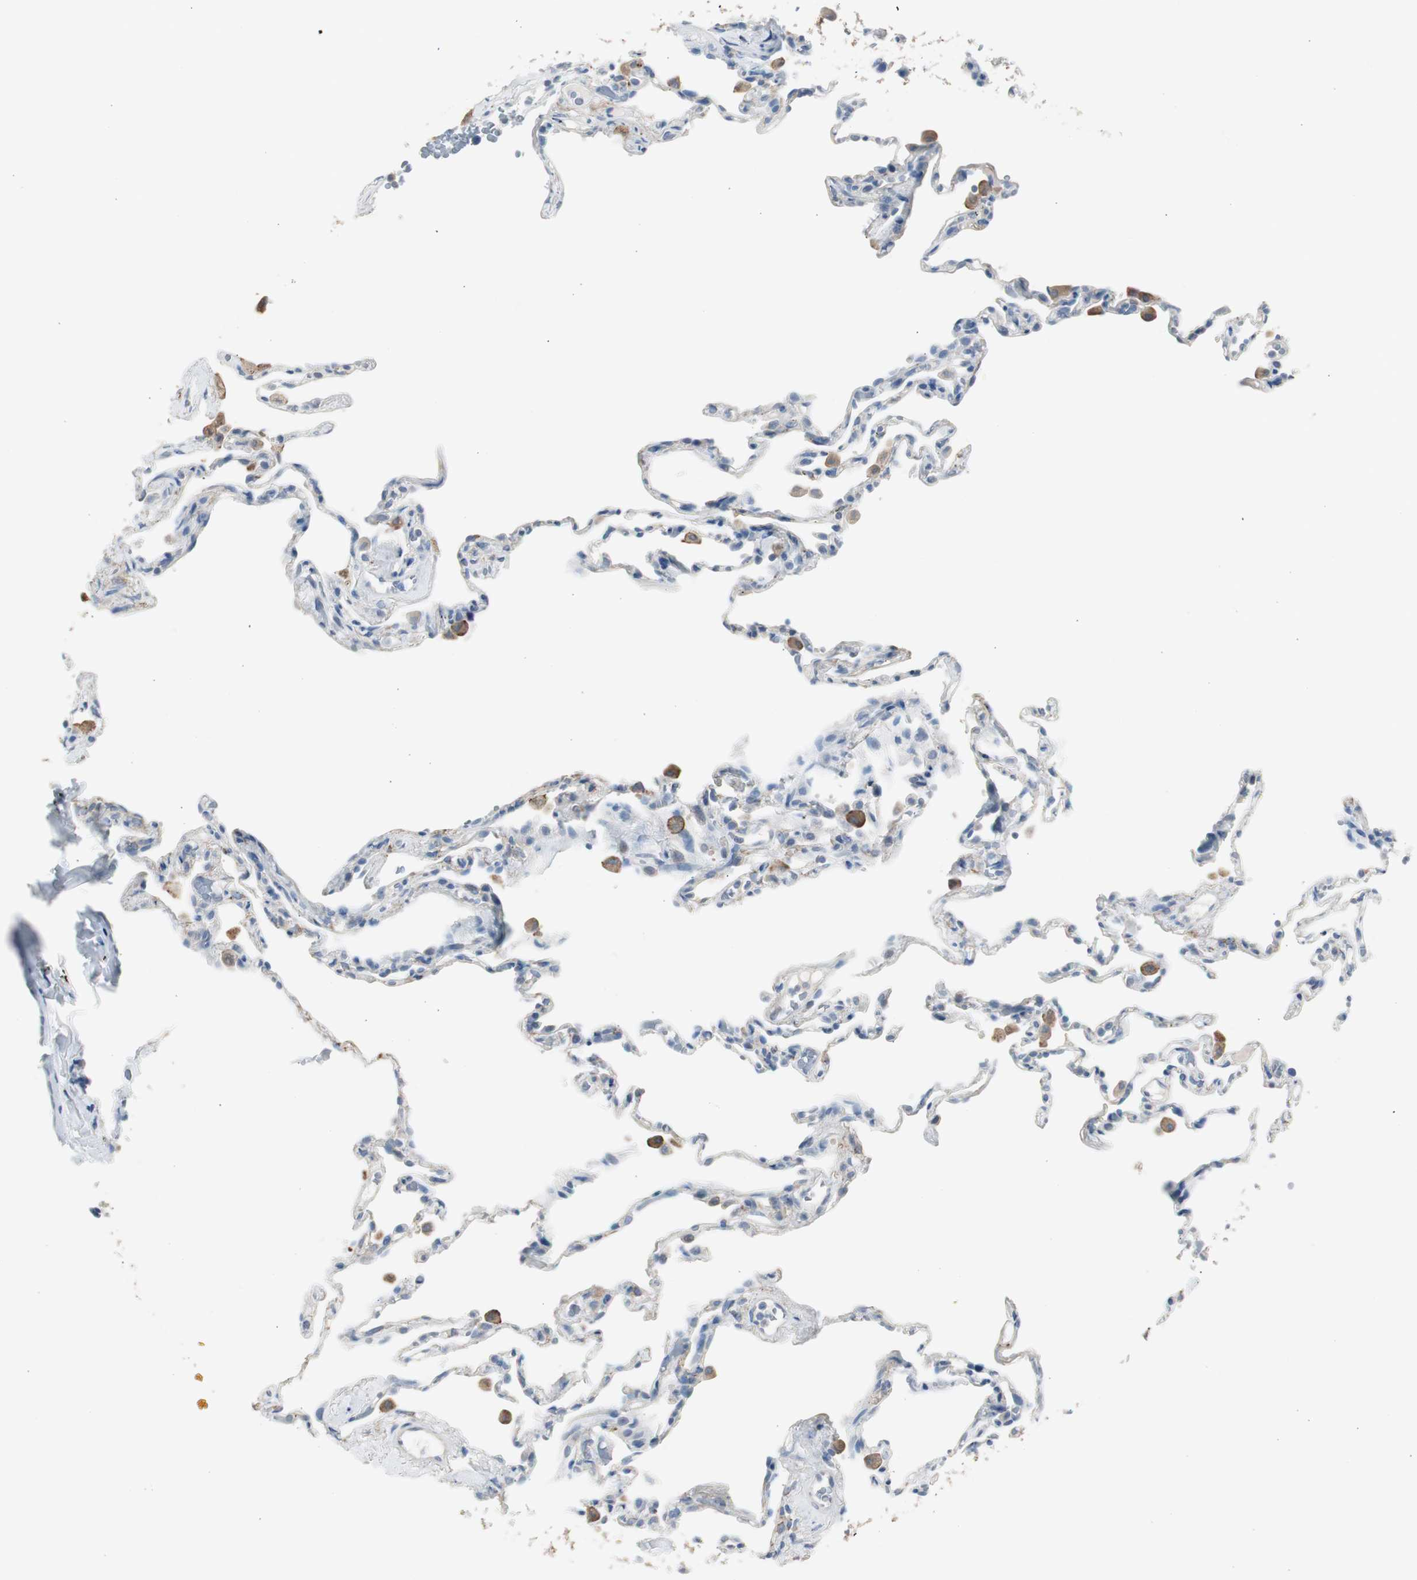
{"staining": {"intensity": "negative", "quantity": "none", "location": "none"}, "tissue": "lung", "cell_type": "Alveolar cells", "image_type": "normal", "snomed": [{"axis": "morphology", "description": "Normal tissue, NOS"}, {"axis": "topography", "description": "Lung"}], "caption": "DAB immunohistochemical staining of unremarkable lung demonstrates no significant staining in alveolar cells.", "gene": "S100A7A", "patient": {"sex": "male", "age": 59}}